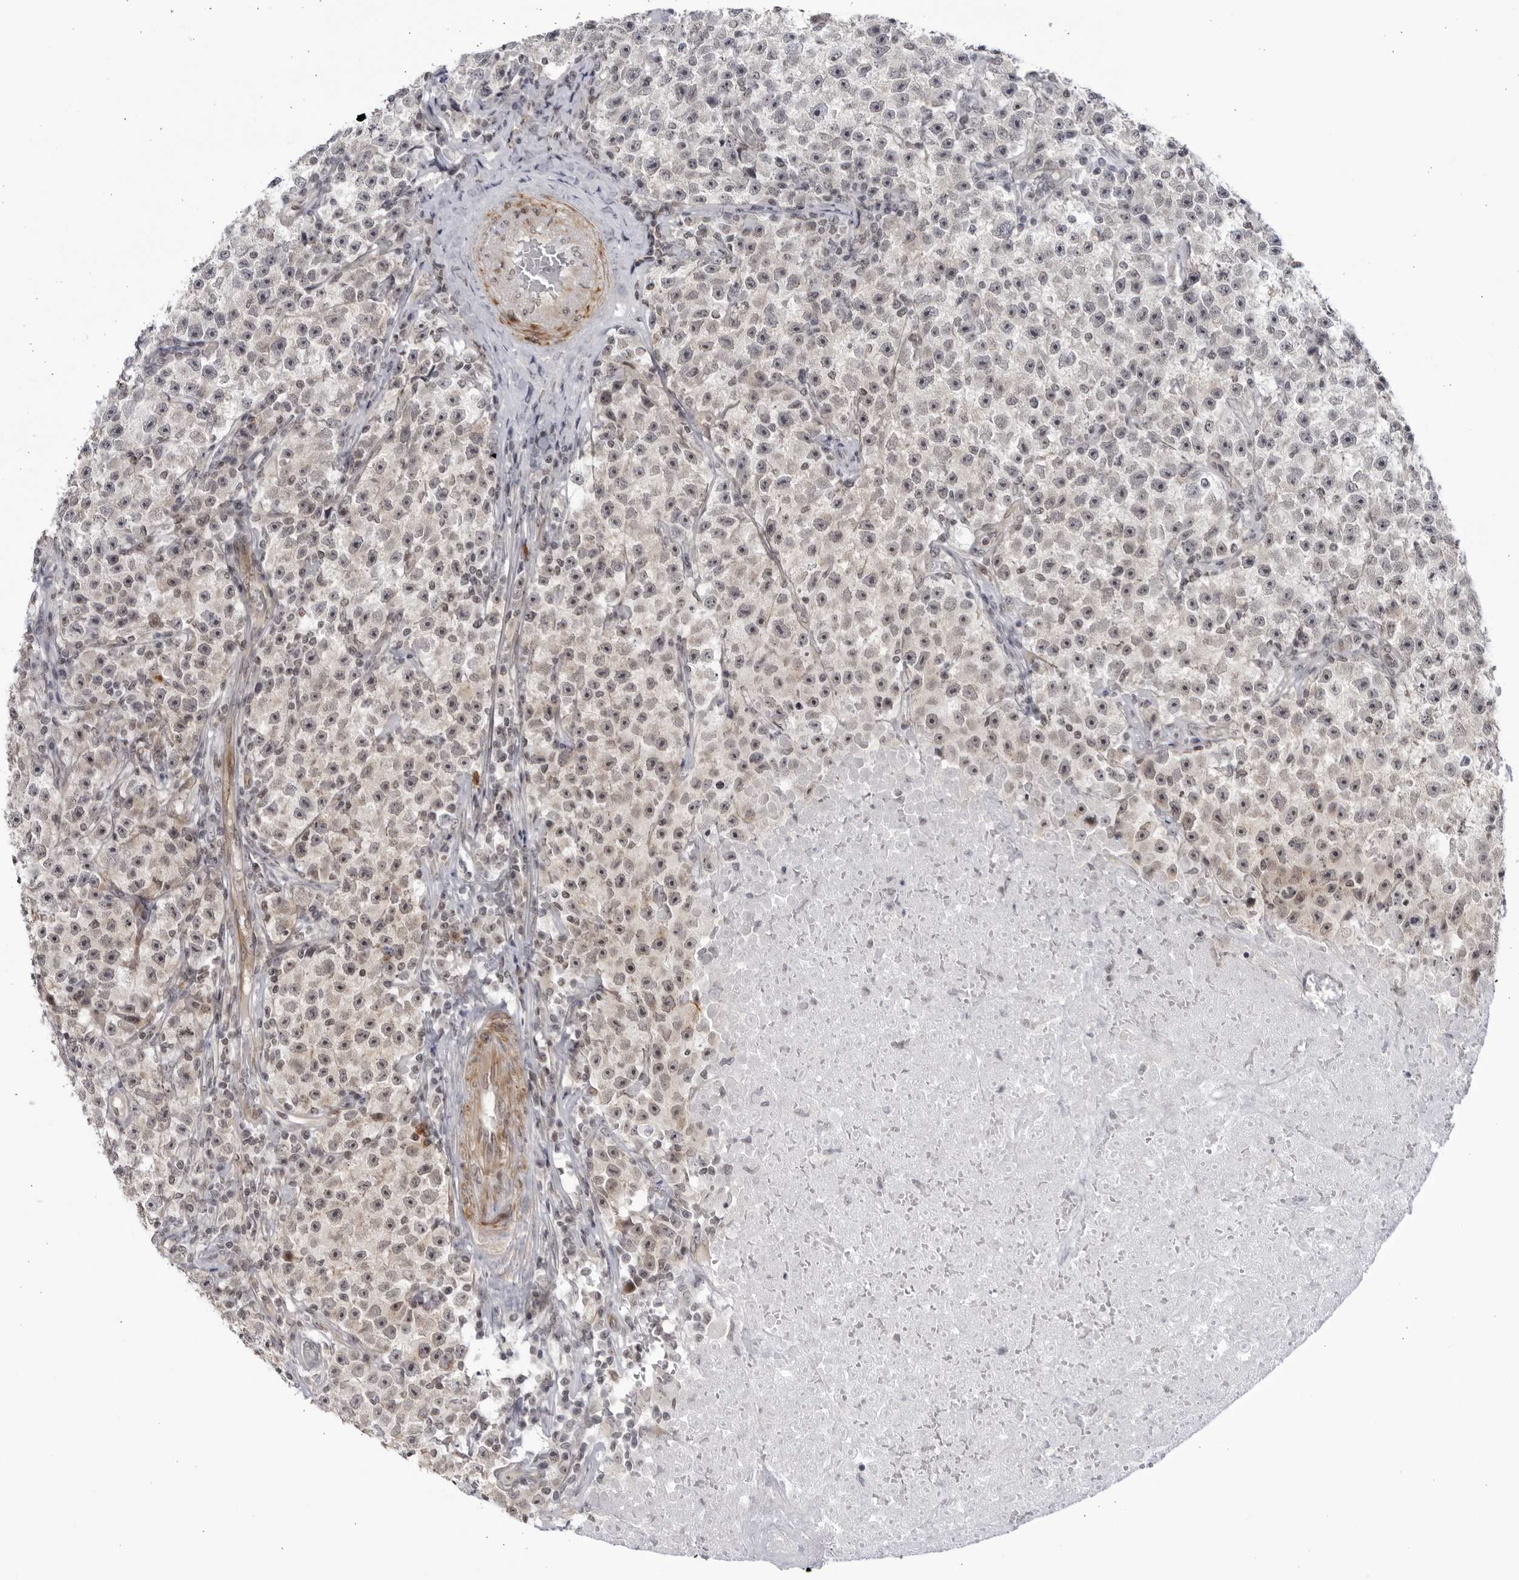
{"staining": {"intensity": "weak", "quantity": ">75%", "location": "nuclear"}, "tissue": "testis cancer", "cell_type": "Tumor cells", "image_type": "cancer", "snomed": [{"axis": "morphology", "description": "Seminoma, NOS"}, {"axis": "topography", "description": "Testis"}], "caption": "Seminoma (testis) stained with immunohistochemistry reveals weak nuclear staining in about >75% of tumor cells.", "gene": "CNBD1", "patient": {"sex": "male", "age": 22}}